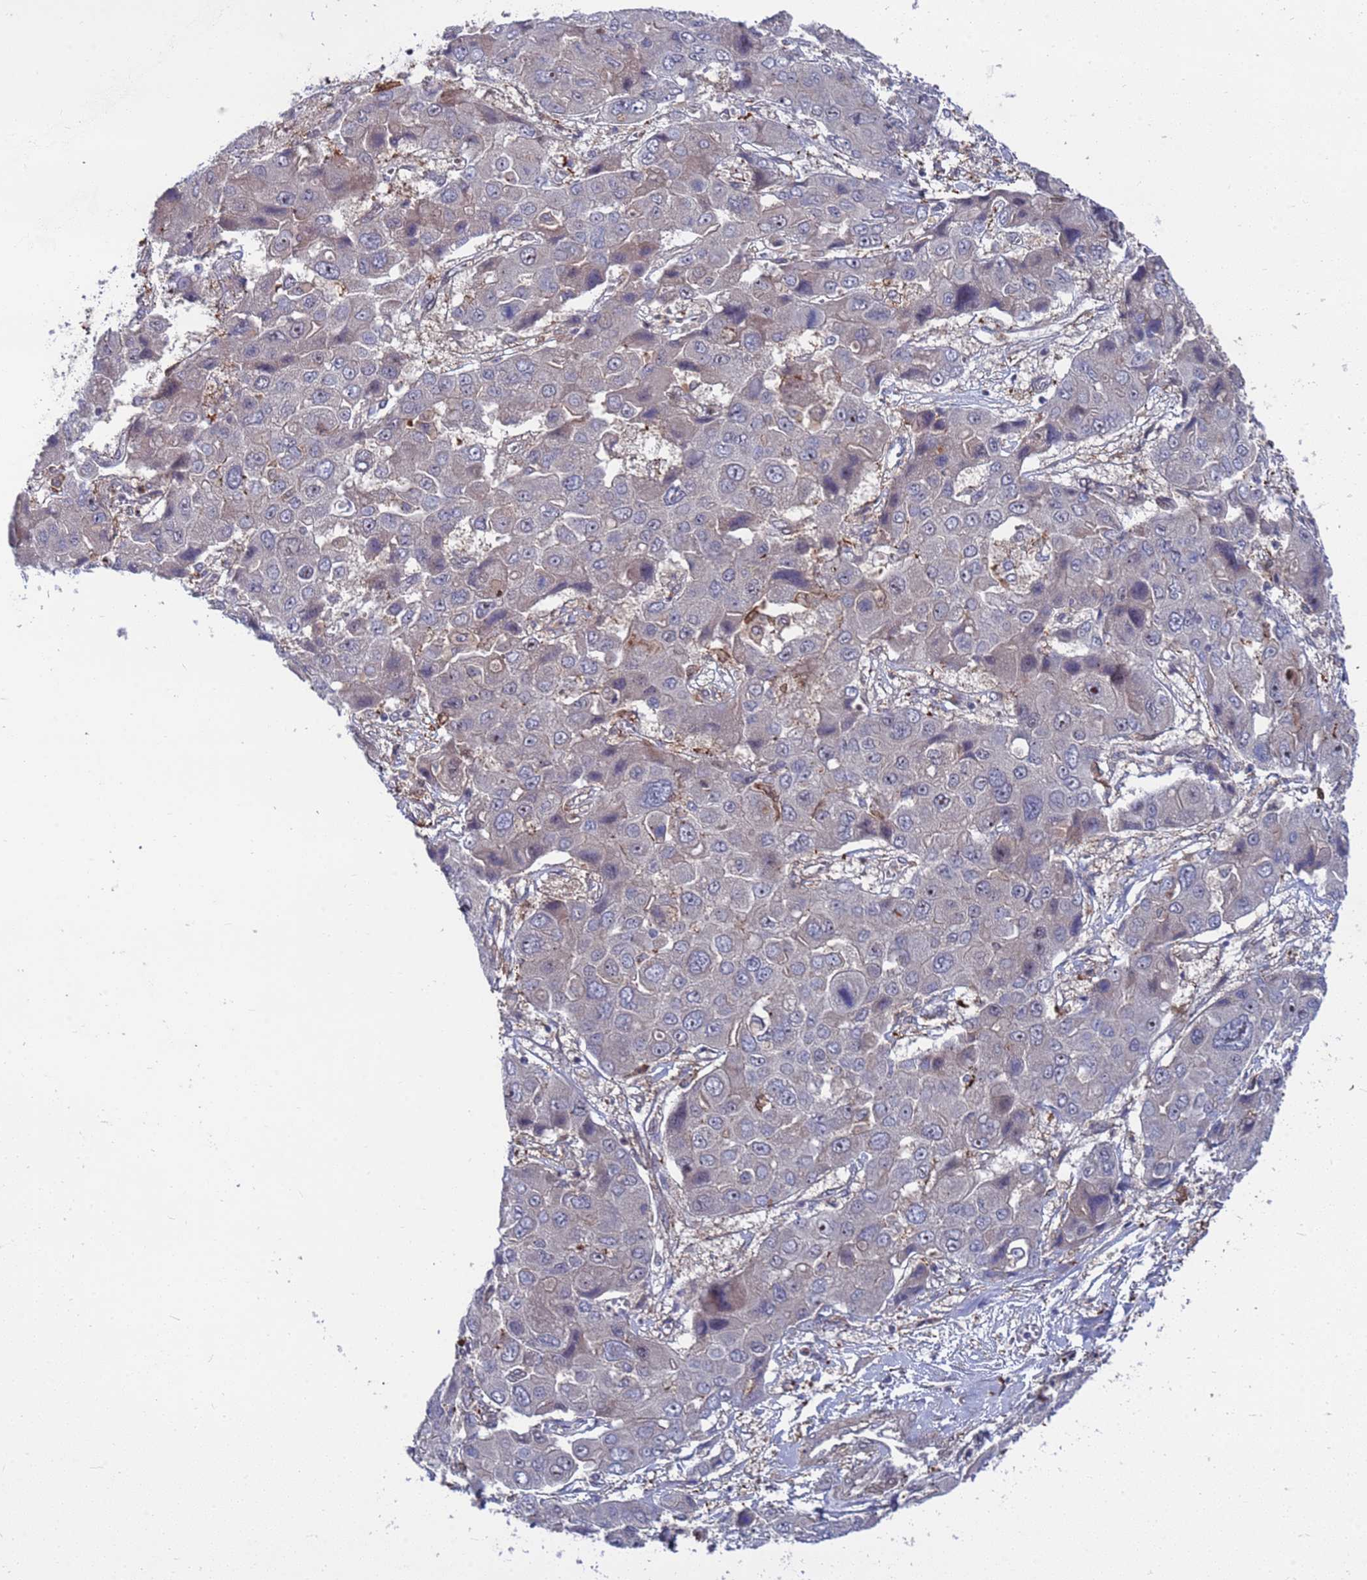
{"staining": {"intensity": "negative", "quantity": "none", "location": "none"}, "tissue": "liver cancer", "cell_type": "Tumor cells", "image_type": "cancer", "snomed": [{"axis": "morphology", "description": "Cholangiocarcinoma"}, {"axis": "topography", "description": "Liver"}], "caption": "The photomicrograph reveals no staining of tumor cells in liver cancer (cholangiocarcinoma). Nuclei are stained in blue.", "gene": "TMBIM6", "patient": {"sex": "male", "age": 67}}